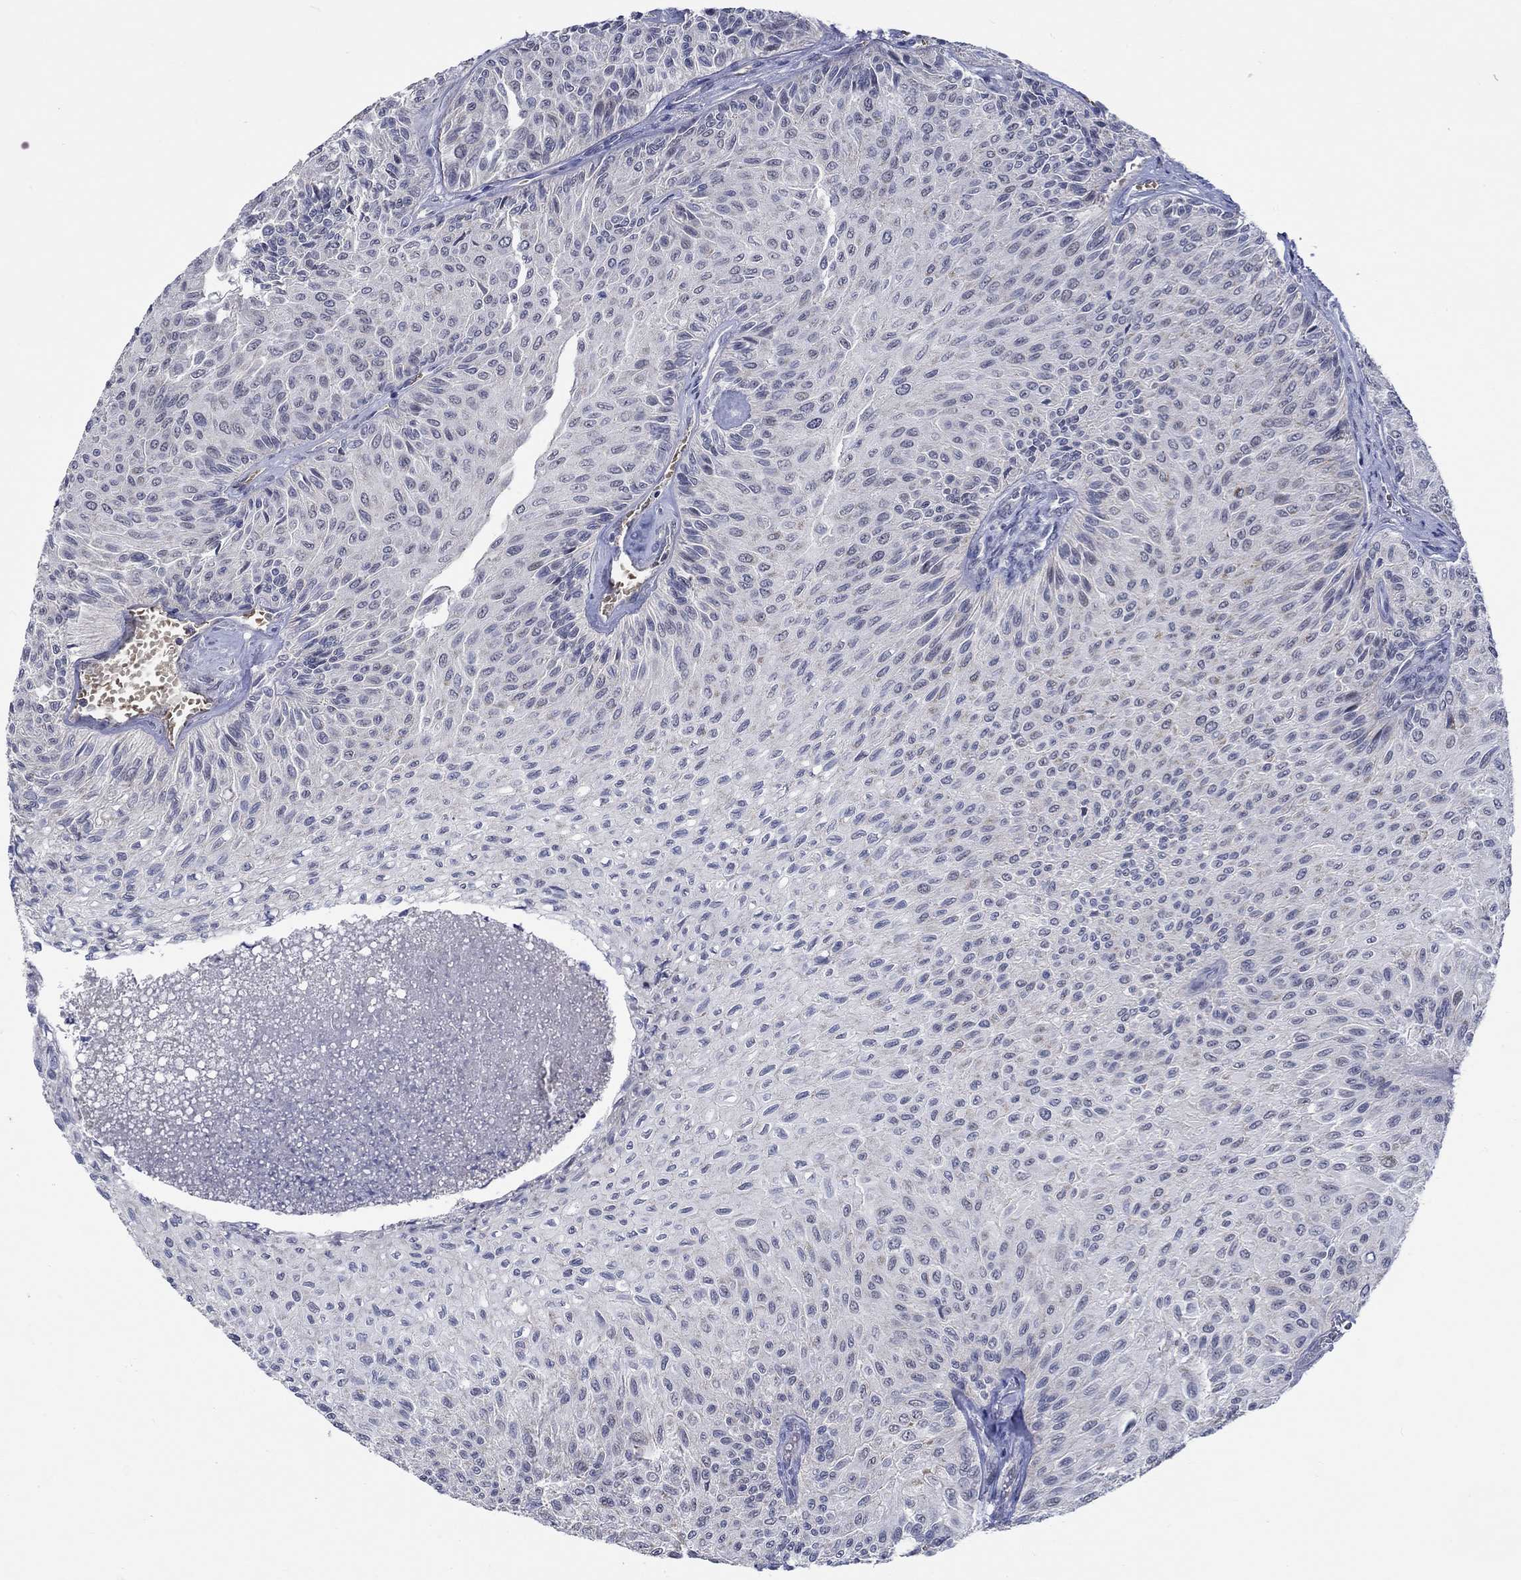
{"staining": {"intensity": "negative", "quantity": "none", "location": "none"}, "tissue": "urothelial cancer", "cell_type": "Tumor cells", "image_type": "cancer", "snomed": [{"axis": "morphology", "description": "Urothelial carcinoma, Low grade"}, {"axis": "topography", "description": "Urinary bladder"}], "caption": "High power microscopy micrograph of an immunohistochemistry (IHC) photomicrograph of low-grade urothelial carcinoma, revealing no significant staining in tumor cells. Brightfield microscopy of IHC stained with DAB (3,3'-diaminobenzidine) (brown) and hematoxylin (blue), captured at high magnification.", "gene": "WASF1", "patient": {"sex": "male", "age": 78}}